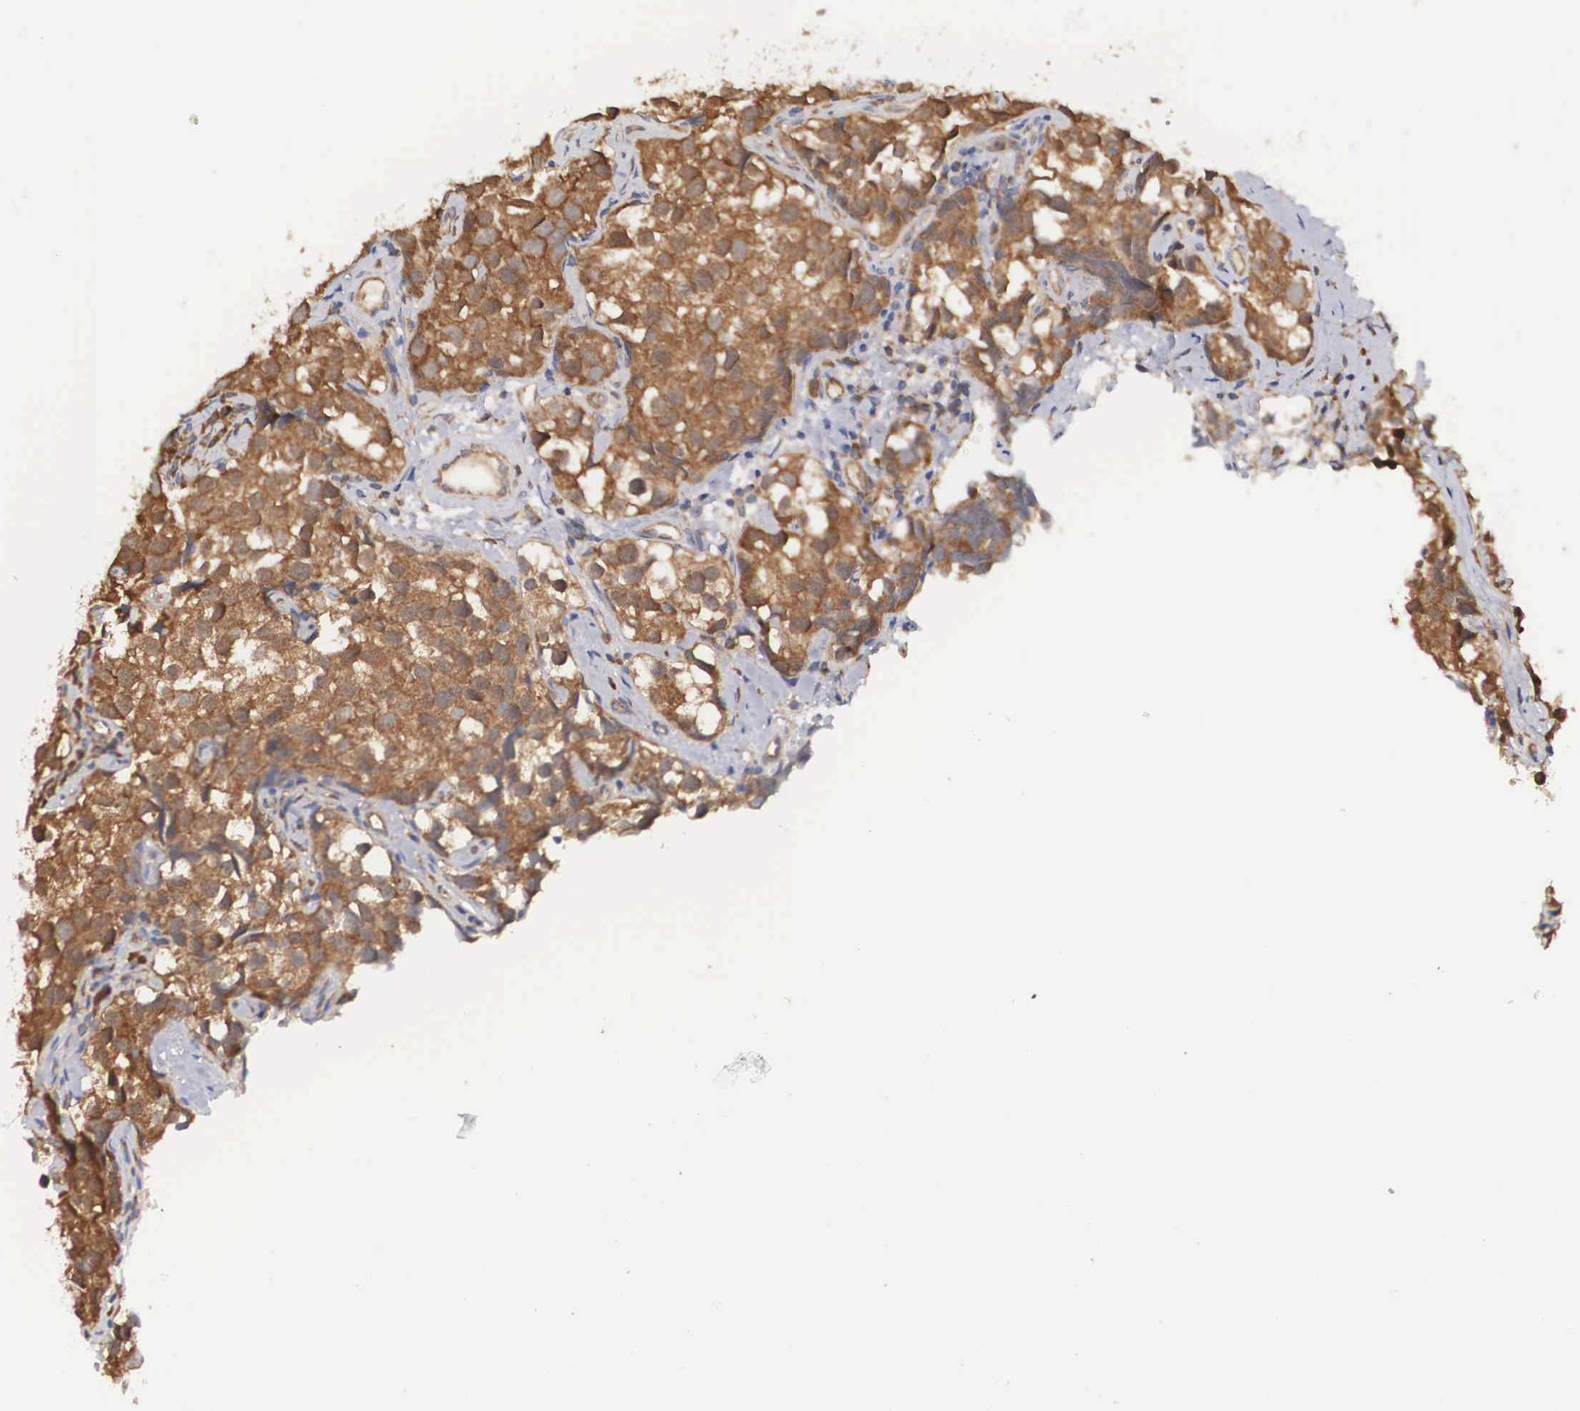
{"staining": {"intensity": "strong", "quantity": ">75%", "location": "cytoplasmic/membranous"}, "tissue": "testis cancer", "cell_type": "Tumor cells", "image_type": "cancer", "snomed": [{"axis": "morphology", "description": "Seminoma, NOS"}, {"axis": "topography", "description": "Testis"}], "caption": "This micrograph exhibits immunohistochemistry (IHC) staining of testis seminoma, with high strong cytoplasmic/membranous positivity in approximately >75% of tumor cells.", "gene": "DHRS1", "patient": {"sex": "male", "age": 39}}